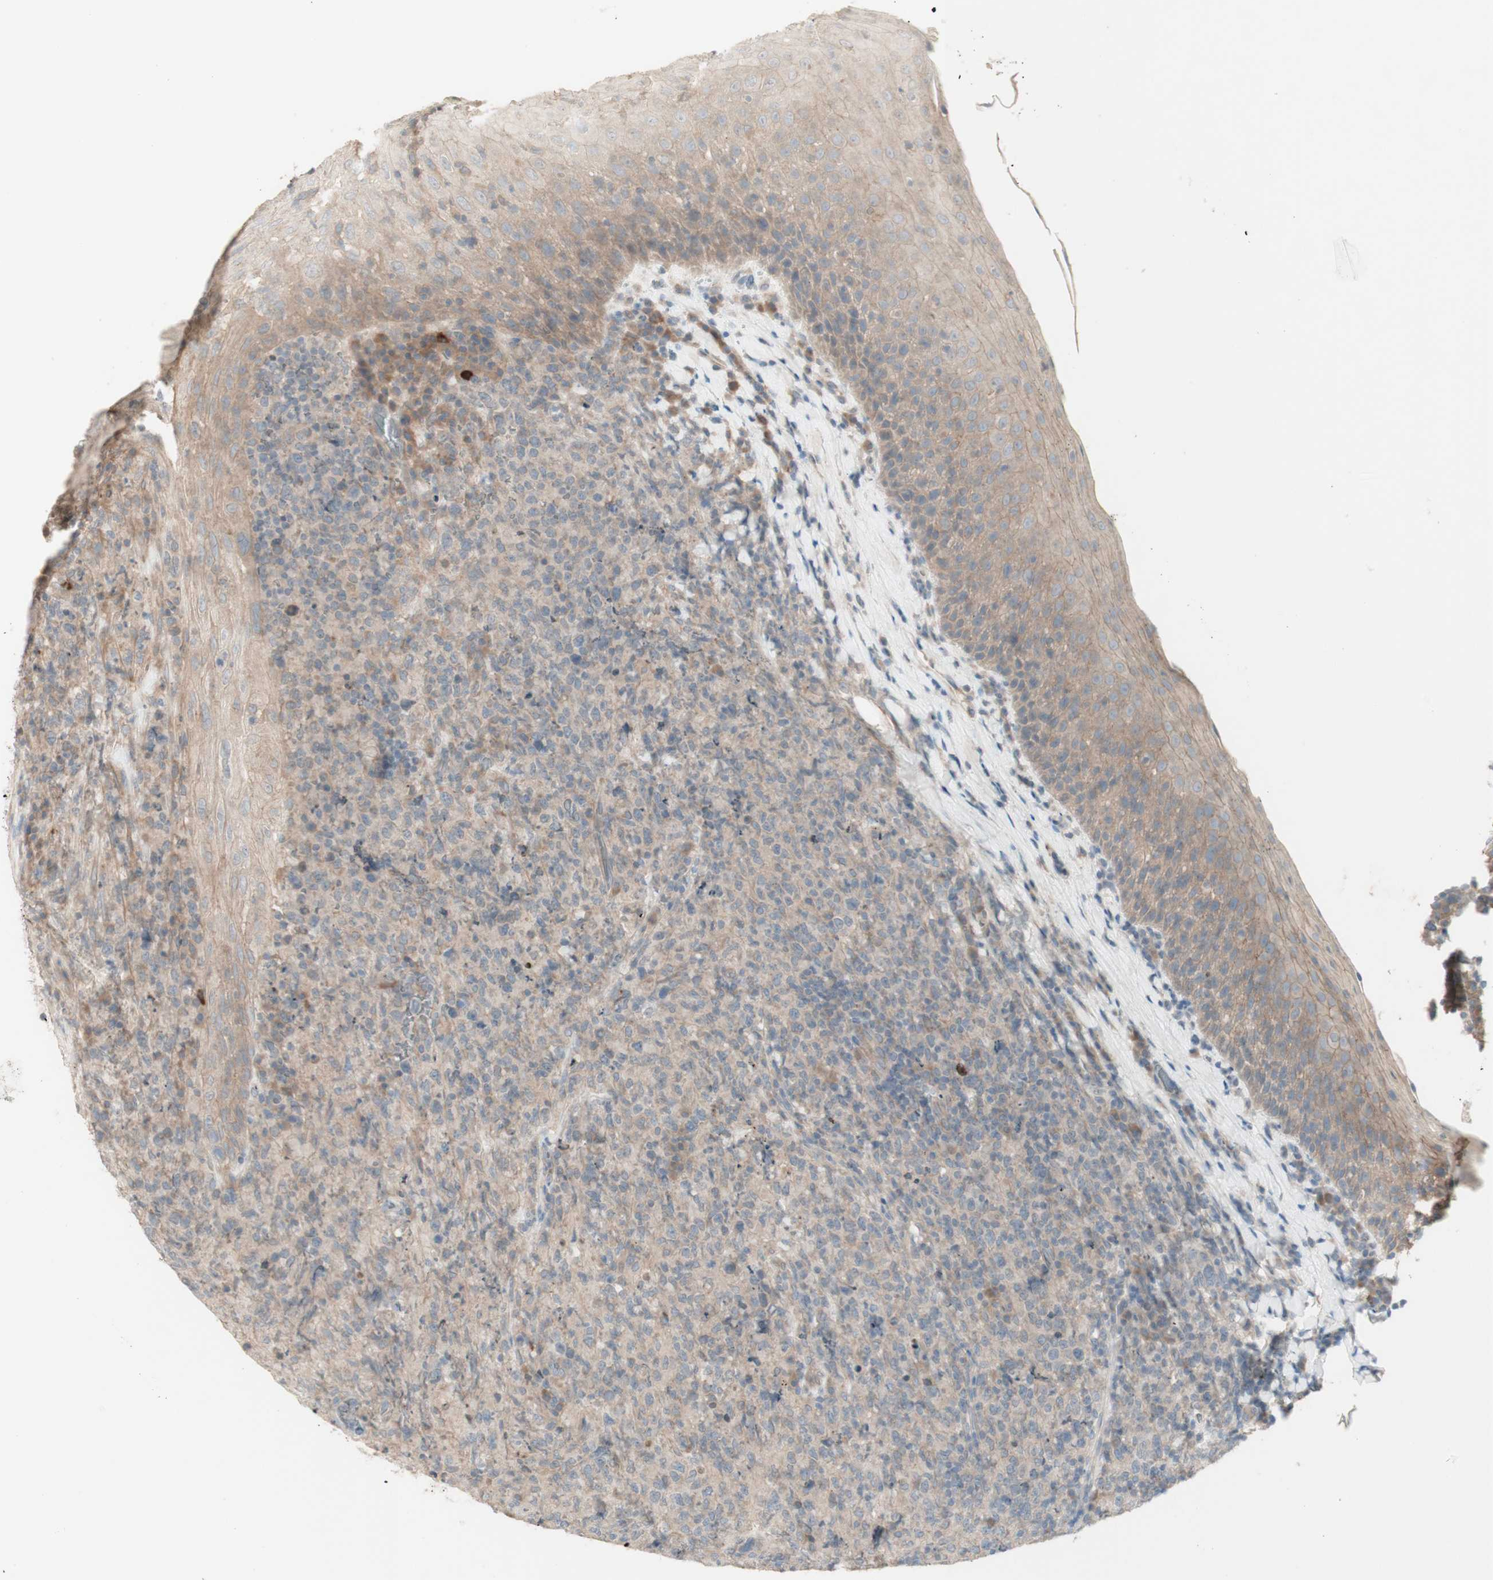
{"staining": {"intensity": "weak", "quantity": ">75%", "location": "cytoplasmic/membranous"}, "tissue": "lymphoma", "cell_type": "Tumor cells", "image_type": "cancer", "snomed": [{"axis": "morphology", "description": "Malignant lymphoma, non-Hodgkin's type, High grade"}, {"axis": "topography", "description": "Tonsil"}], "caption": "High-grade malignant lymphoma, non-Hodgkin's type stained for a protein (brown) displays weak cytoplasmic/membranous positive staining in about >75% of tumor cells.", "gene": "PTGER4", "patient": {"sex": "female", "age": 36}}